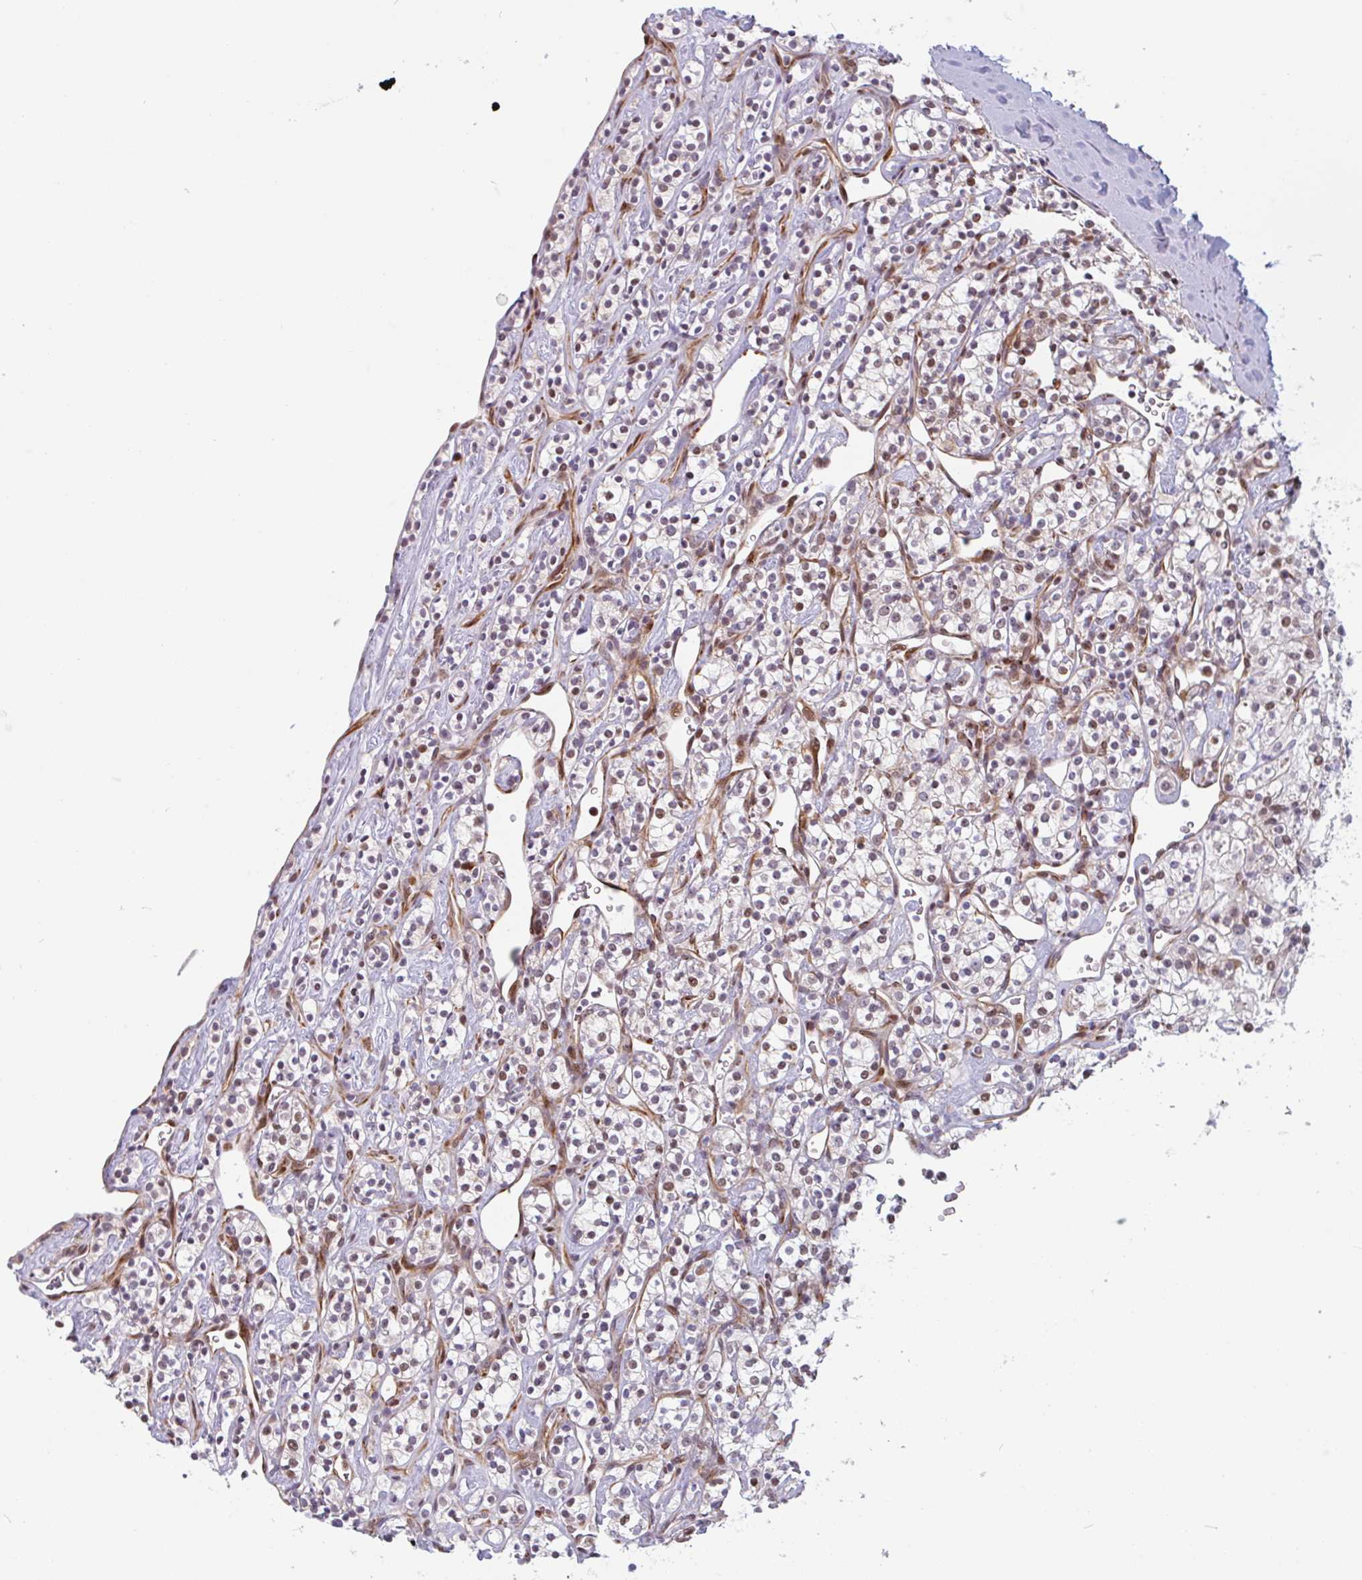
{"staining": {"intensity": "moderate", "quantity": "<25%", "location": "nuclear"}, "tissue": "renal cancer", "cell_type": "Tumor cells", "image_type": "cancer", "snomed": [{"axis": "morphology", "description": "Adenocarcinoma, NOS"}, {"axis": "topography", "description": "Kidney"}], "caption": "Immunohistochemistry histopathology image of renal cancer stained for a protein (brown), which demonstrates low levels of moderate nuclear positivity in approximately <25% of tumor cells.", "gene": "TMEM119", "patient": {"sex": "male", "age": 77}}